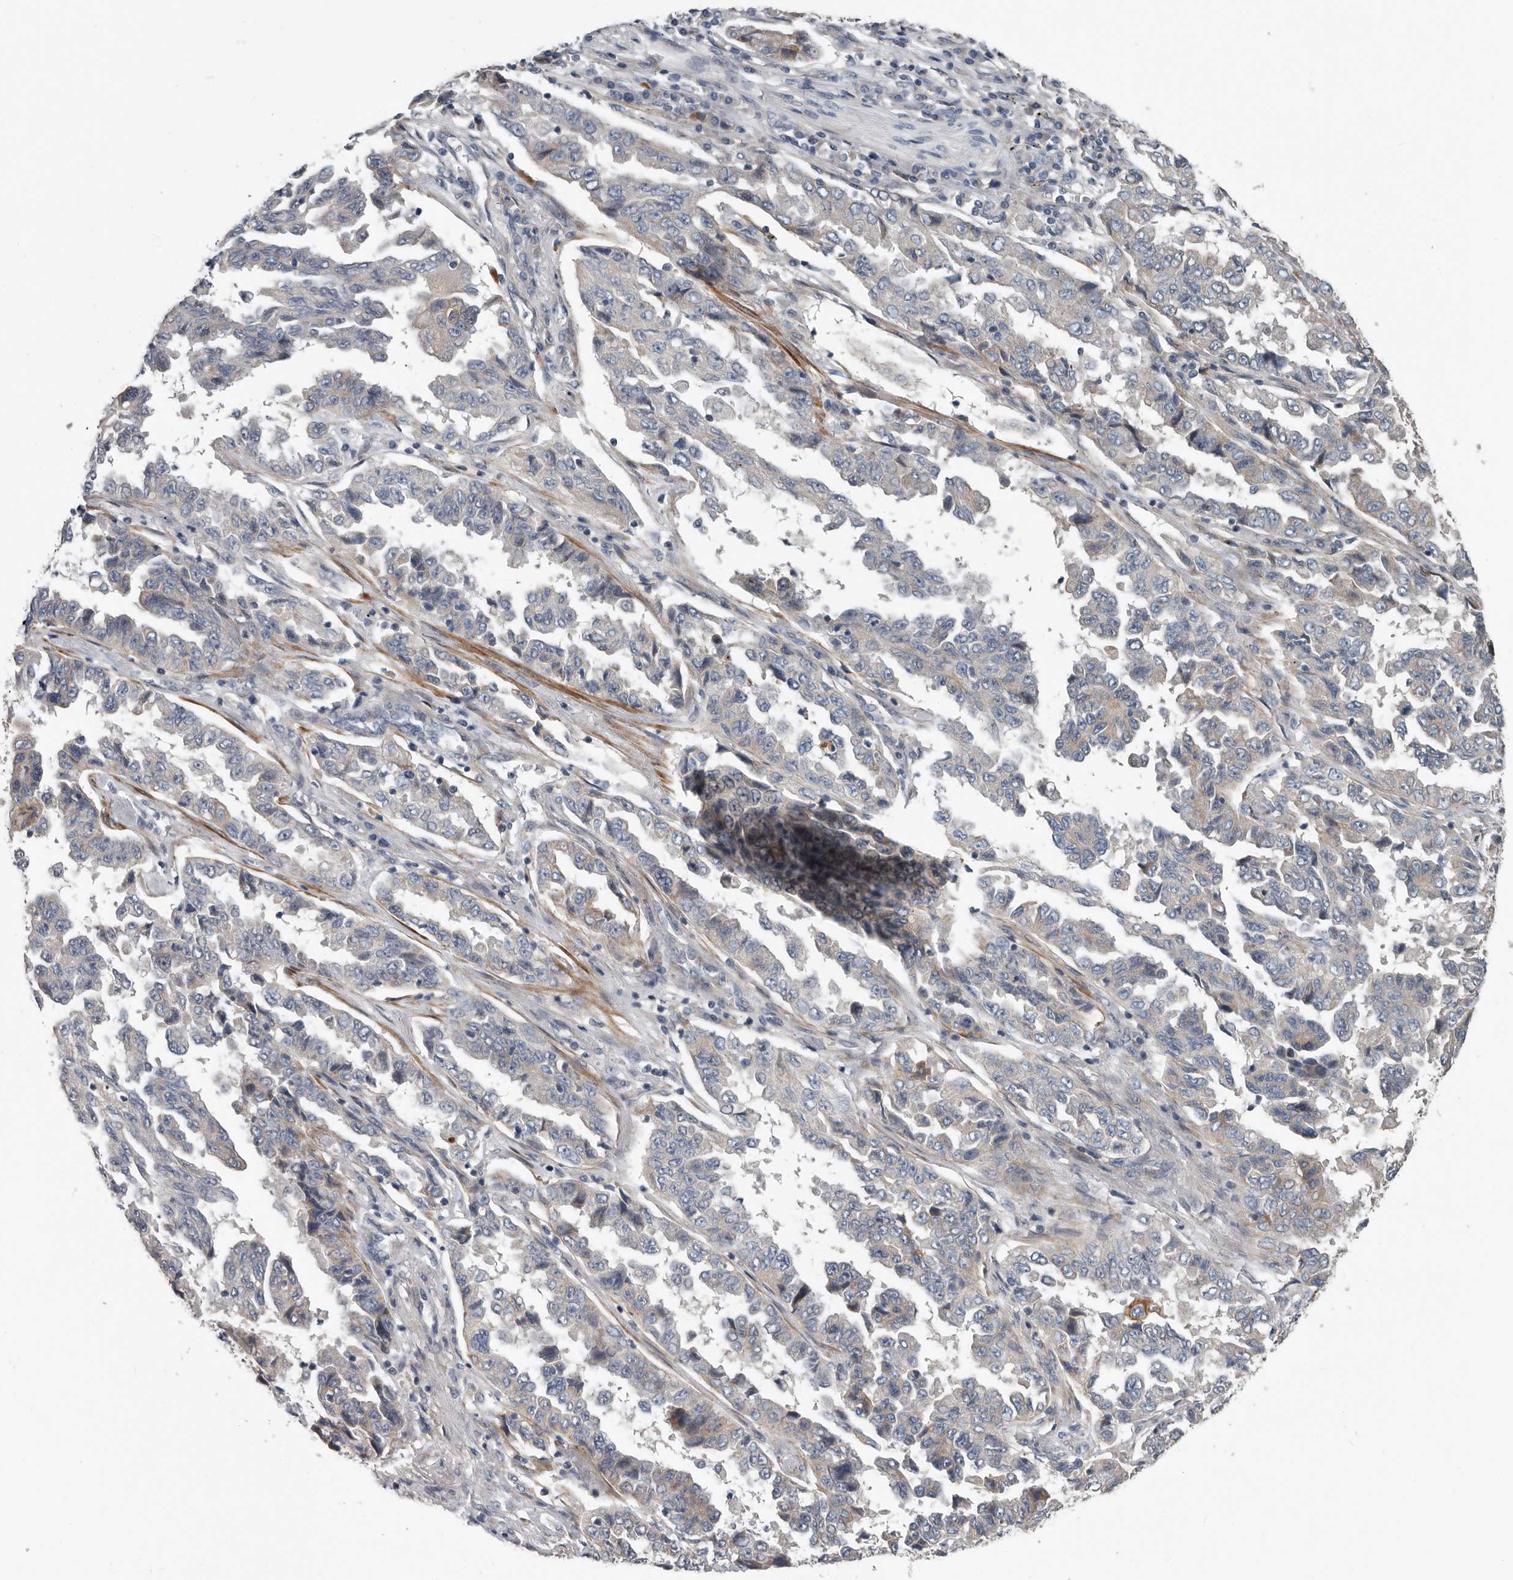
{"staining": {"intensity": "negative", "quantity": "none", "location": "none"}, "tissue": "lung cancer", "cell_type": "Tumor cells", "image_type": "cancer", "snomed": [{"axis": "morphology", "description": "Adenocarcinoma, NOS"}, {"axis": "topography", "description": "Lung"}], "caption": "Immunohistochemistry of human lung cancer (adenocarcinoma) shows no expression in tumor cells. (DAB (3,3'-diaminobenzidine) immunohistochemistry with hematoxylin counter stain).", "gene": "DPY19L4", "patient": {"sex": "female", "age": 51}}